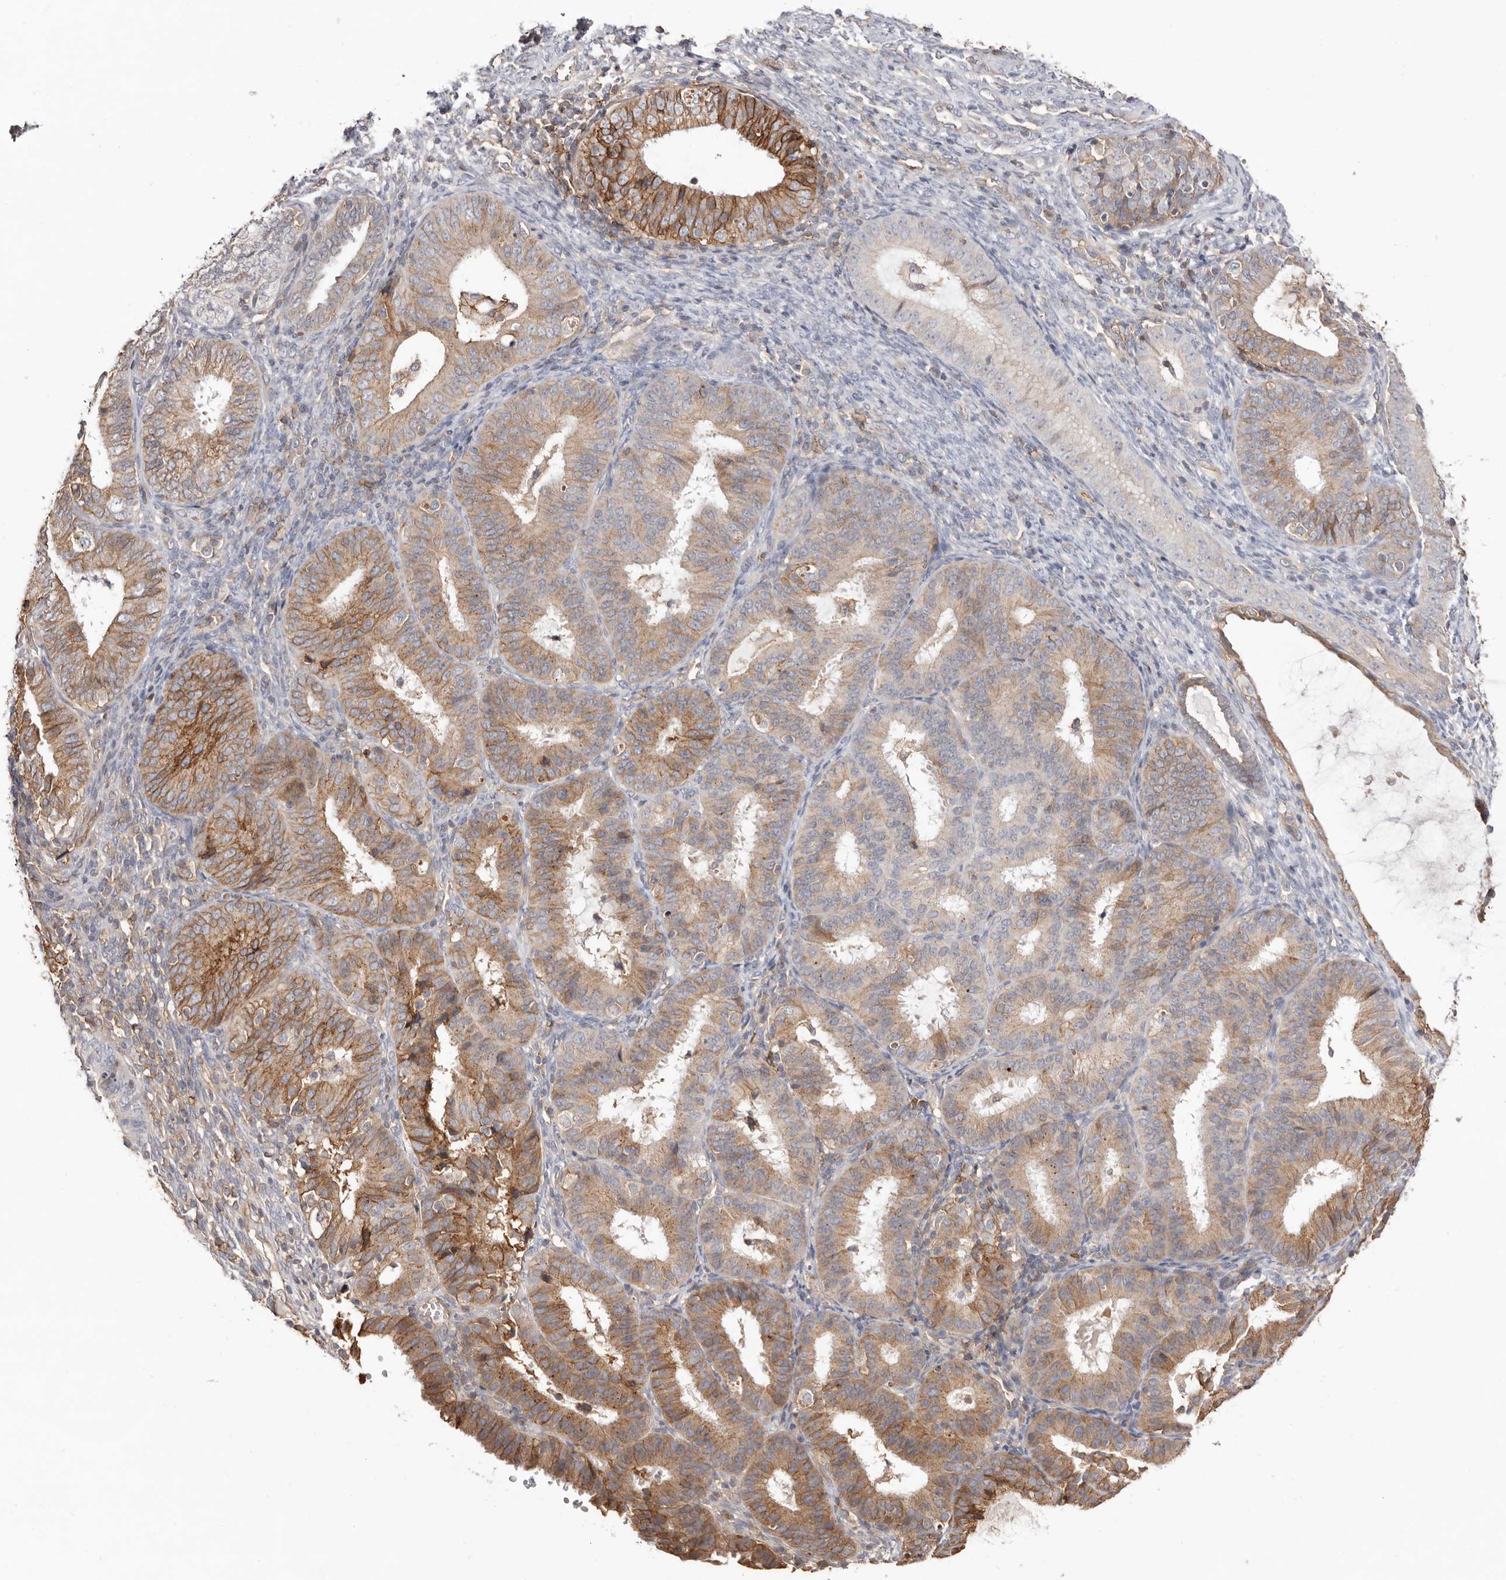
{"staining": {"intensity": "moderate", "quantity": "25%-75%", "location": "cytoplasmic/membranous"}, "tissue": "endometrial cancer", "cell_type": "Tumor cells", "image_type": "cancer", "snomed": [{"axis": "morphology", "description": "Adenocarcinoma, NOS"}, {"axis": "topography", "description": "Endometrium"}], "caption": "Tumor cells reveal medium levels of moderate cytoplasmic/membranous expression in approximately 25%-75% of cells in human endometrial cancer (adenocarcinoma). The staining was performed using DAB to visualize the protein expression in brown, while the nuclei were stained in blue with hematoxylin (Magnification: 20x).", "gene": "MMACHC", "patient": {"sex": "female", "age": 51}}